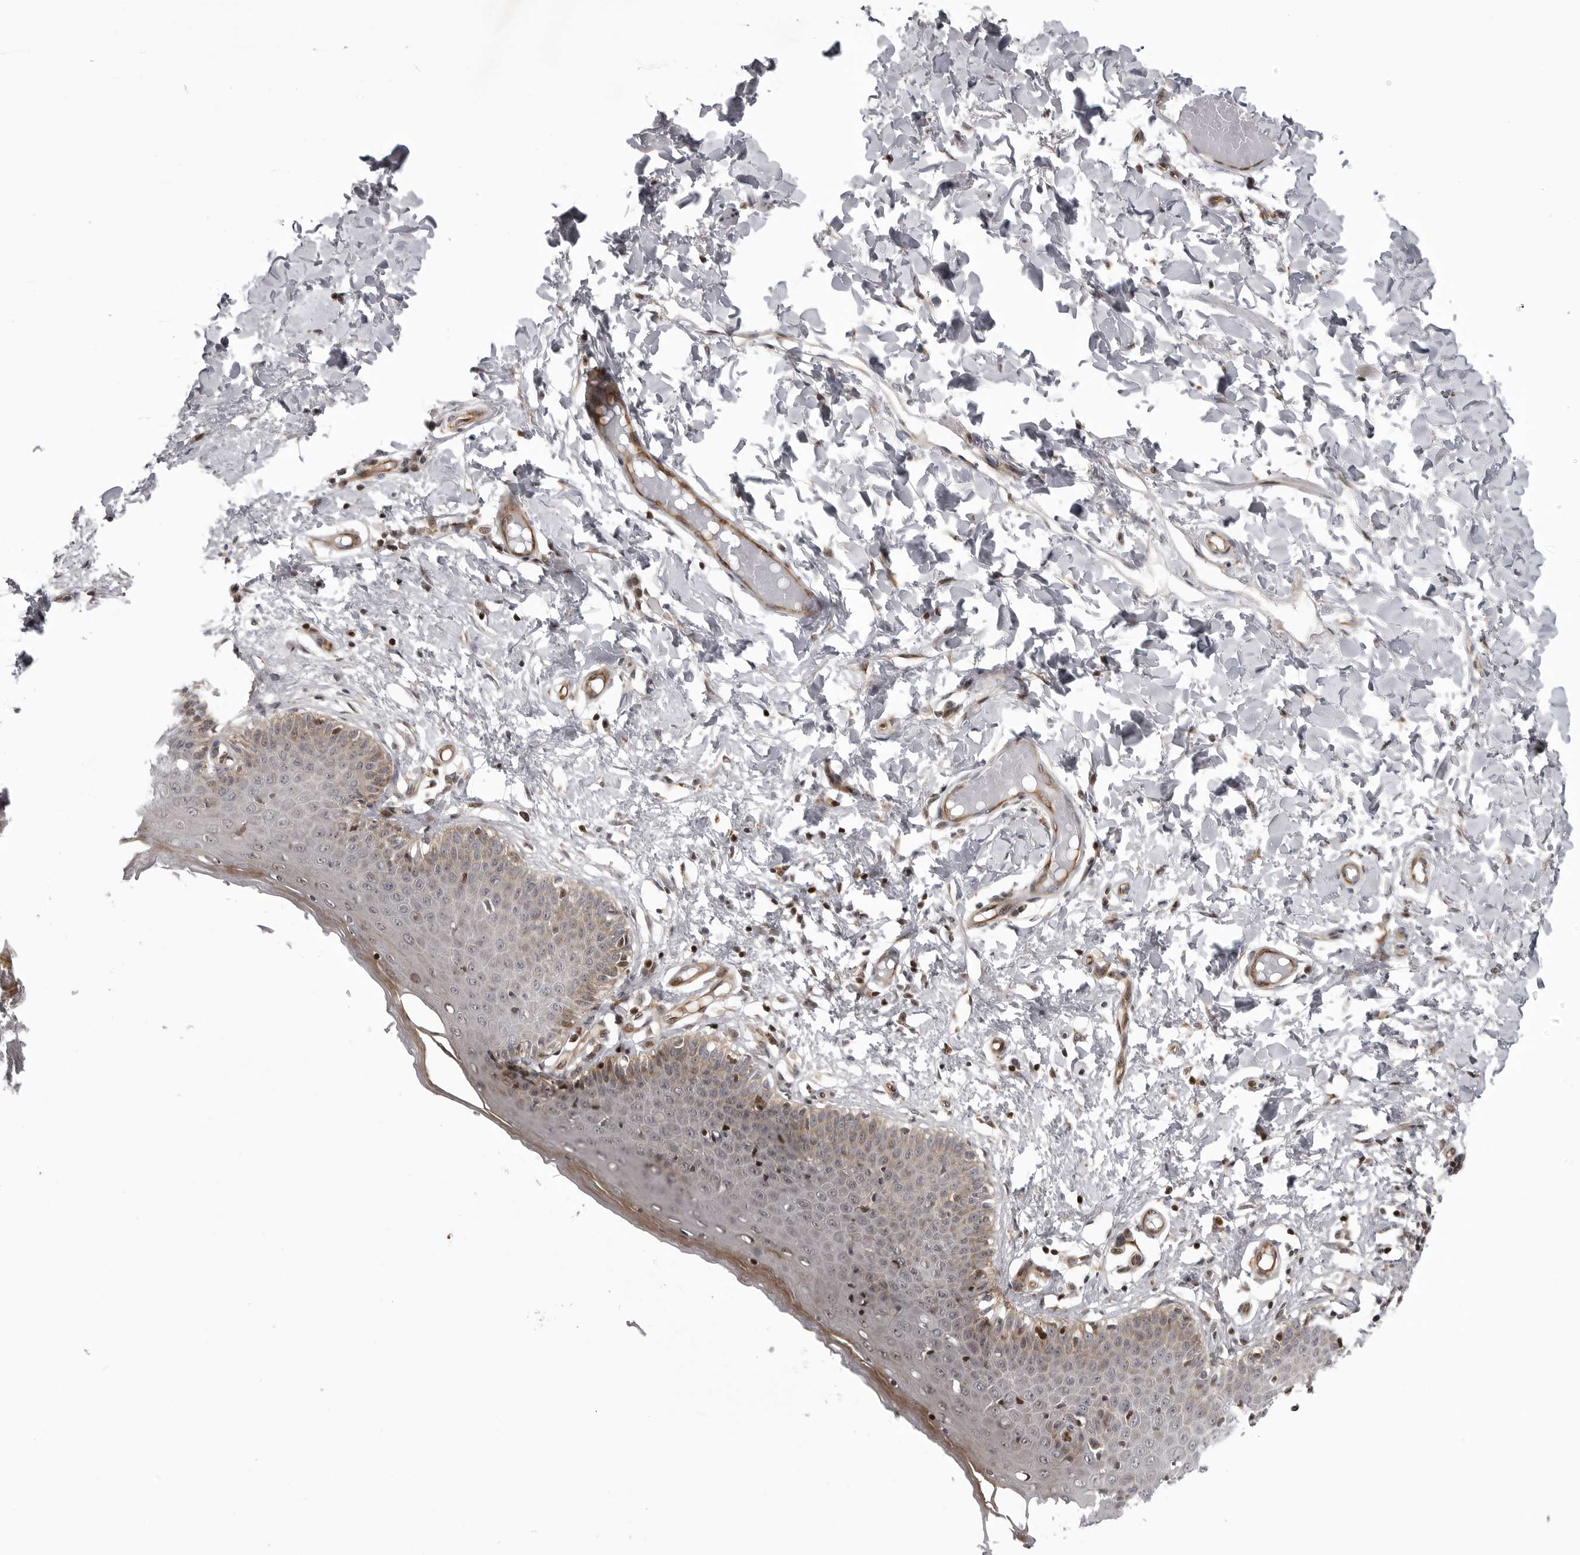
{"staining": {"intensity": "moderate", "quantity": "25%-75%", "location": "cytoplasmic/membranous"}, "tissue": "skin", "cell_type": "Epidermal cells", "image_type": "normal", "snomed": [{"axis": "morphology", "description": "Normal tissue, NOS"}, {"axis": "topography", "description": "Vulva"}], "caption": "Immunohistochemical staining of normal human skin shows moderate cytoplasmic/membranous protein expression in approximately 25%-75% of epidermal cells. Nuclei are stained in blue.", "gene": "ABL1", "patient": {"sex": "female", "age": 66}}